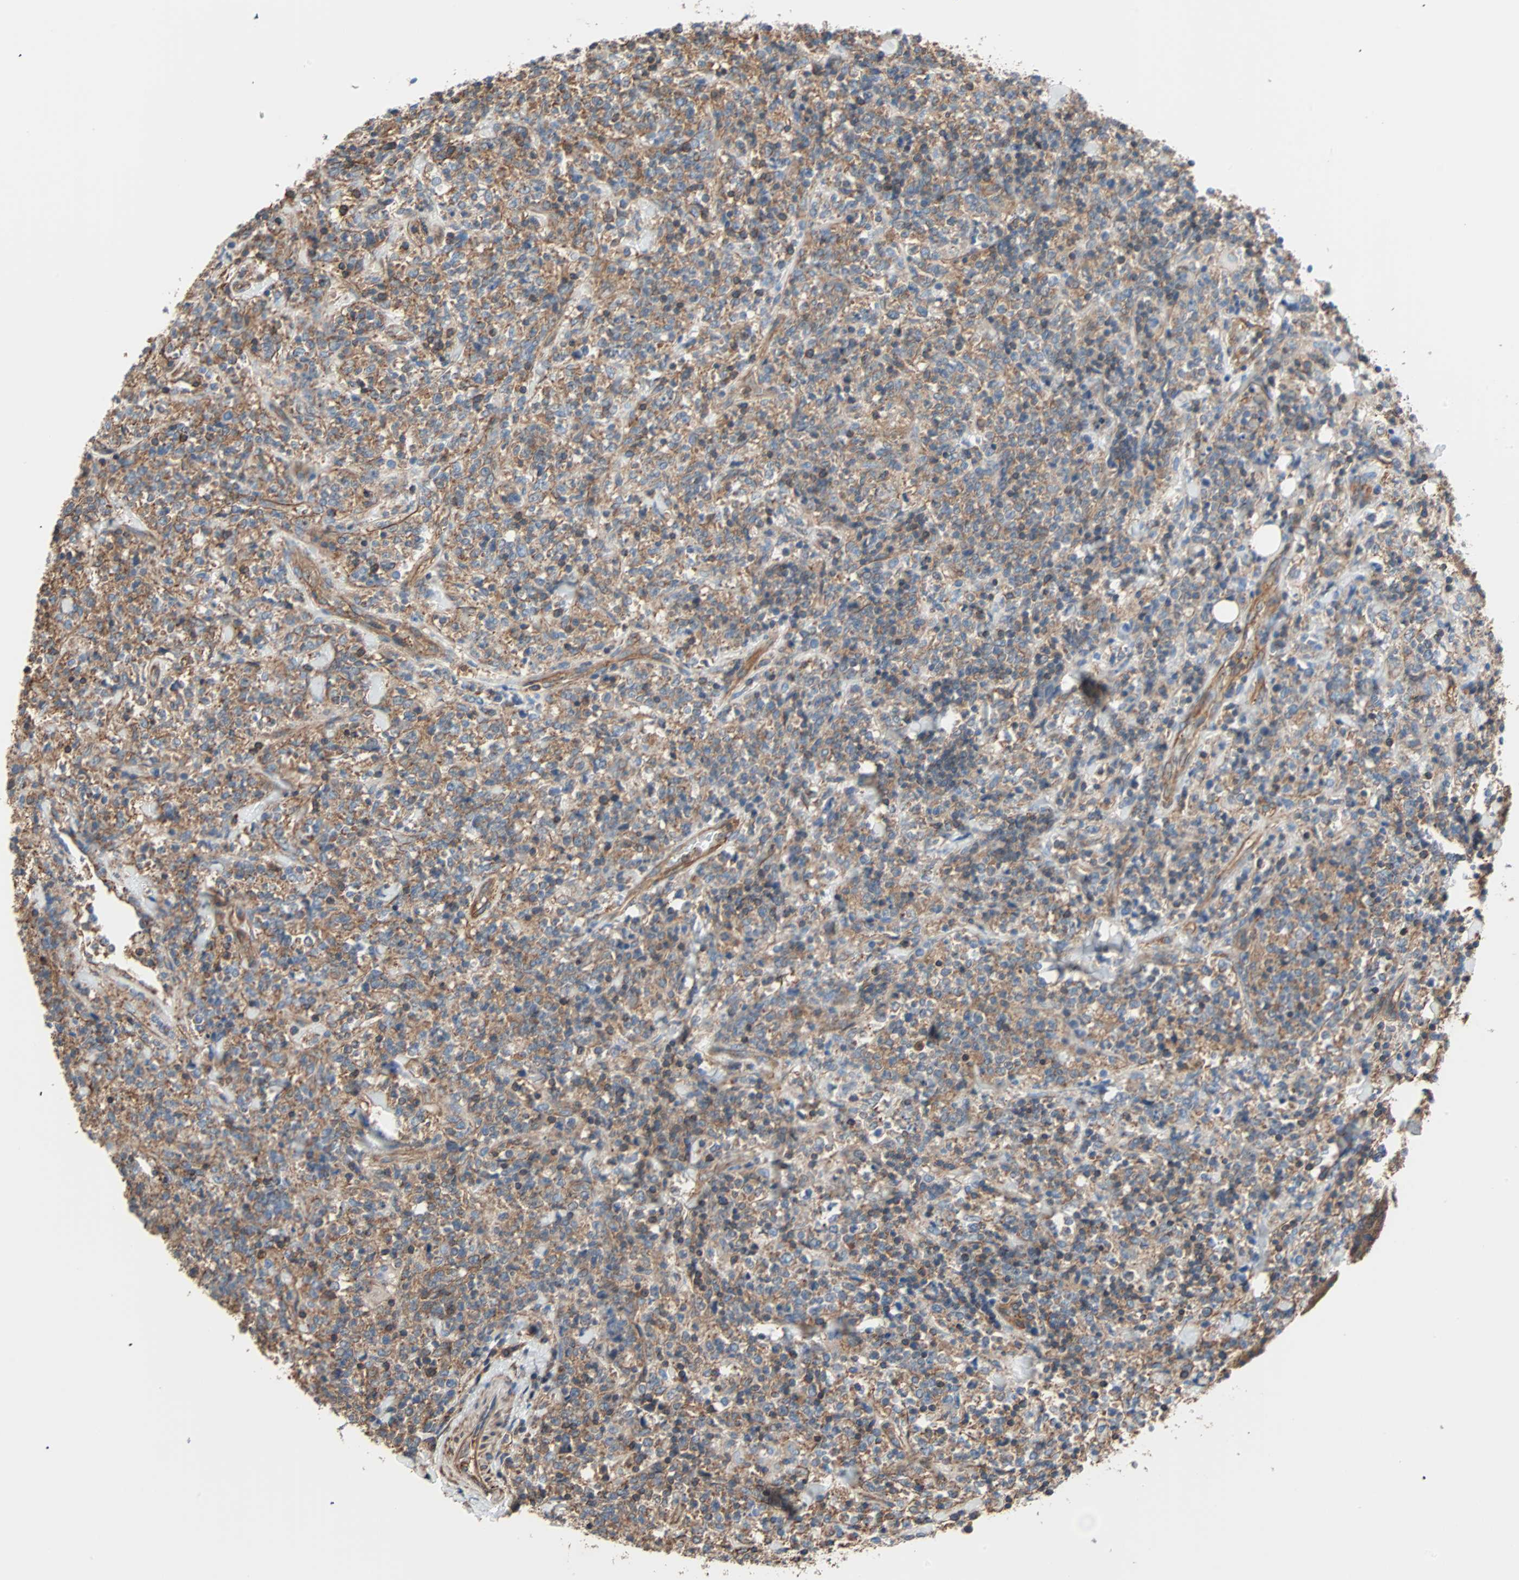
{"staining": {"intensity": "moderate", "quantity": "<25%", "location": "cytoplasmic/membranous"}, "tissue": "lymphoma", "cell_type": "Tumor cells", "image_type": "cancer", "snomed": [{"axis": "morphology", "description": "Malignant lymphoma, non-Hodgkin's type, High grade"}, {"axis": "topography", "description": "Soft tissue"}], "caption": "Immunohistochemistry (DAB) staining of human lymphoma displays moderate cytoplasmic/membranous protein expression in approximately <25% of tumor cells.", "gene": "GALNT10", "patient": {"sex": "male", "age": 18}}